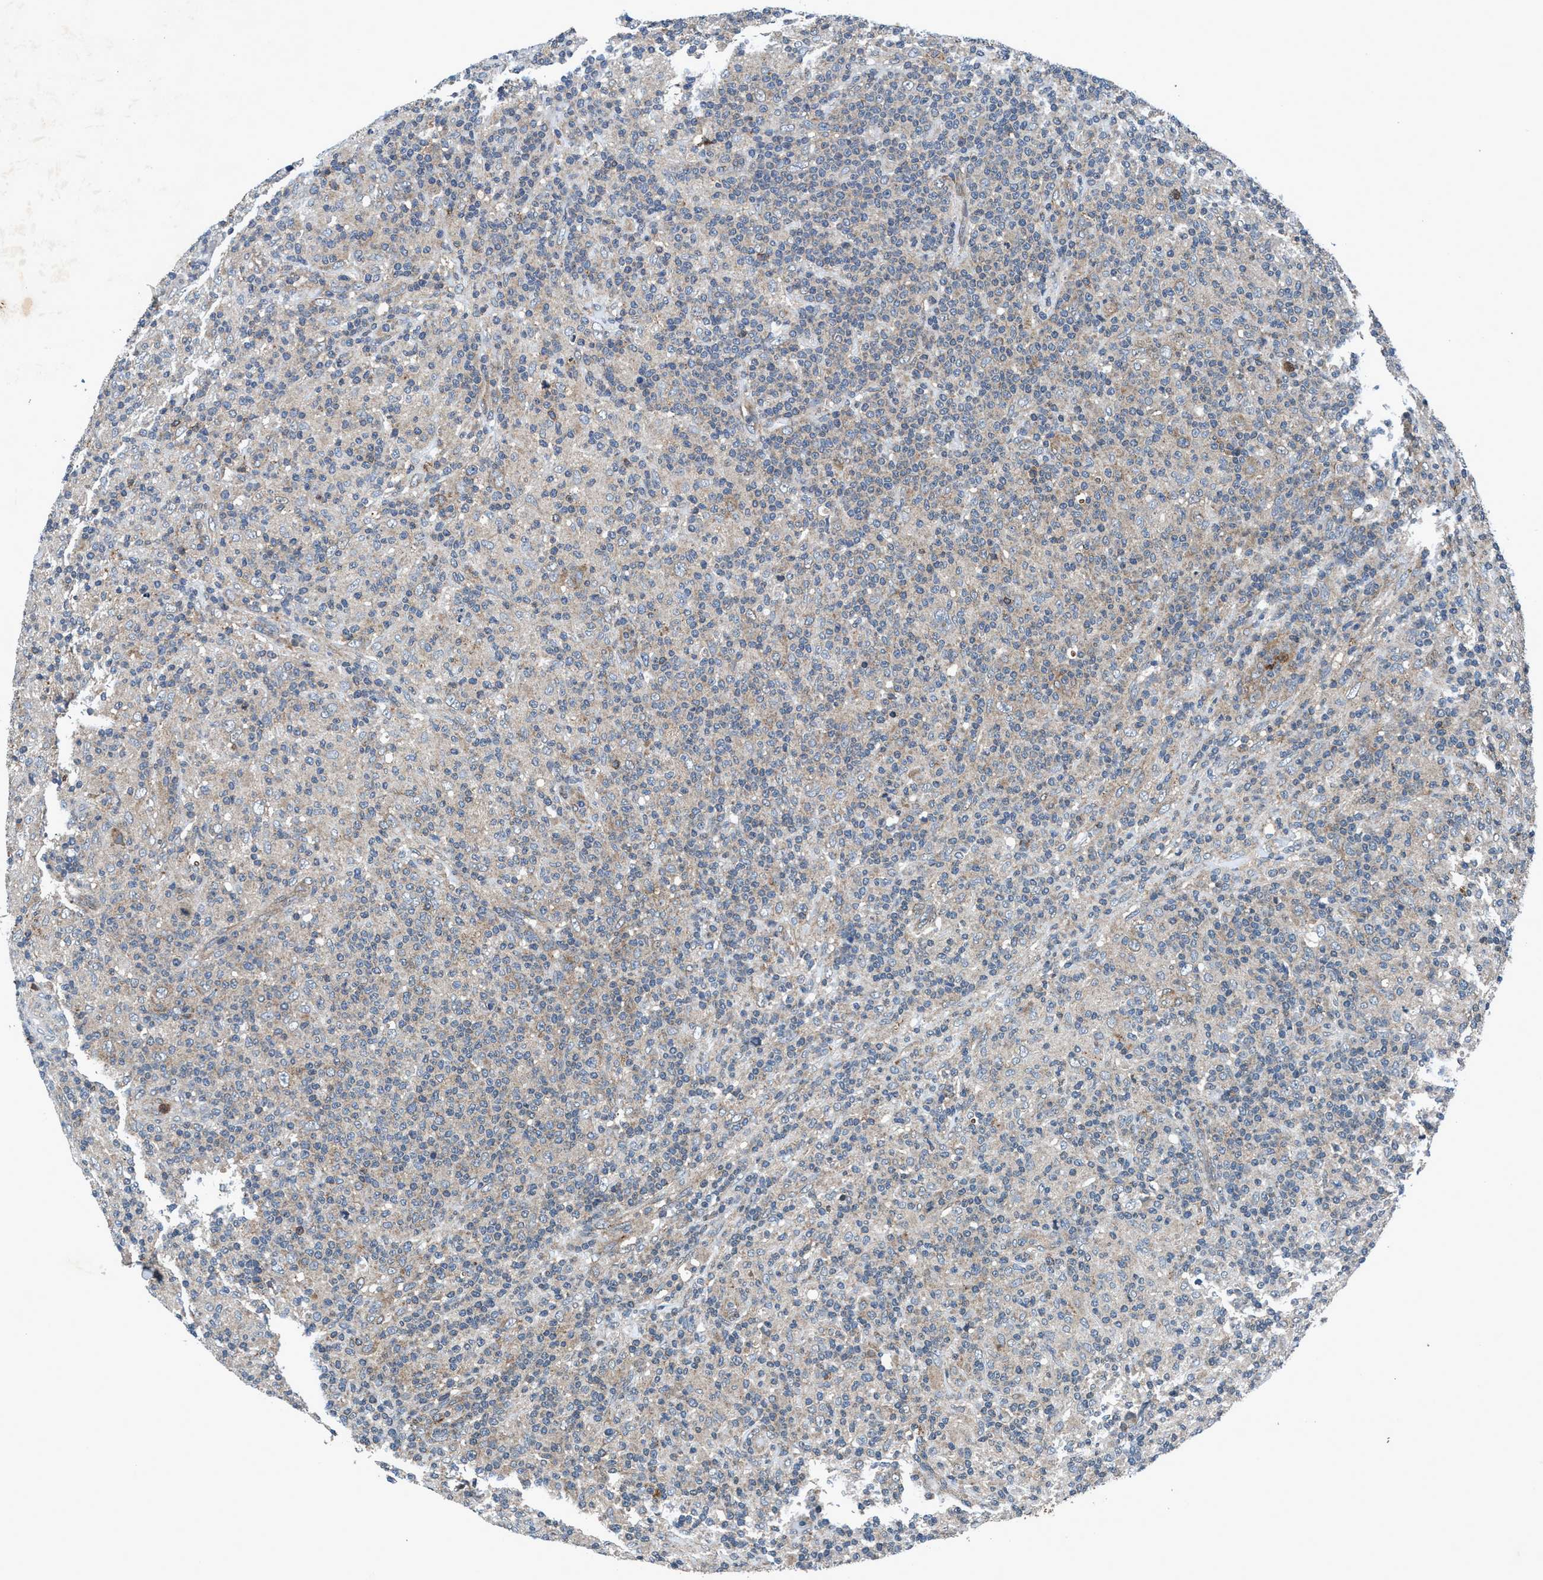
{"staining": {"intensity": "moderate", "quantity": "25%-75%", "location": "cytoplasmic/membranous"}, "tissue": "lymphoma", "cell_type": "Tumor cells", "image_type": "cancer", "snomed": [{"axis": "morphology", "description": "Hodgkin's disease, NOS"}, {"axis": "topography", "description": "Lymph node"}], "caption": "Lymphoma stained for a protein (brown) demonstrates moderate cytoplasmic/membranous positive expression in about 25%-75% of tumor cells.", "gene": "AKT1S1", "patient": {"sex": "male", "age": 70}}